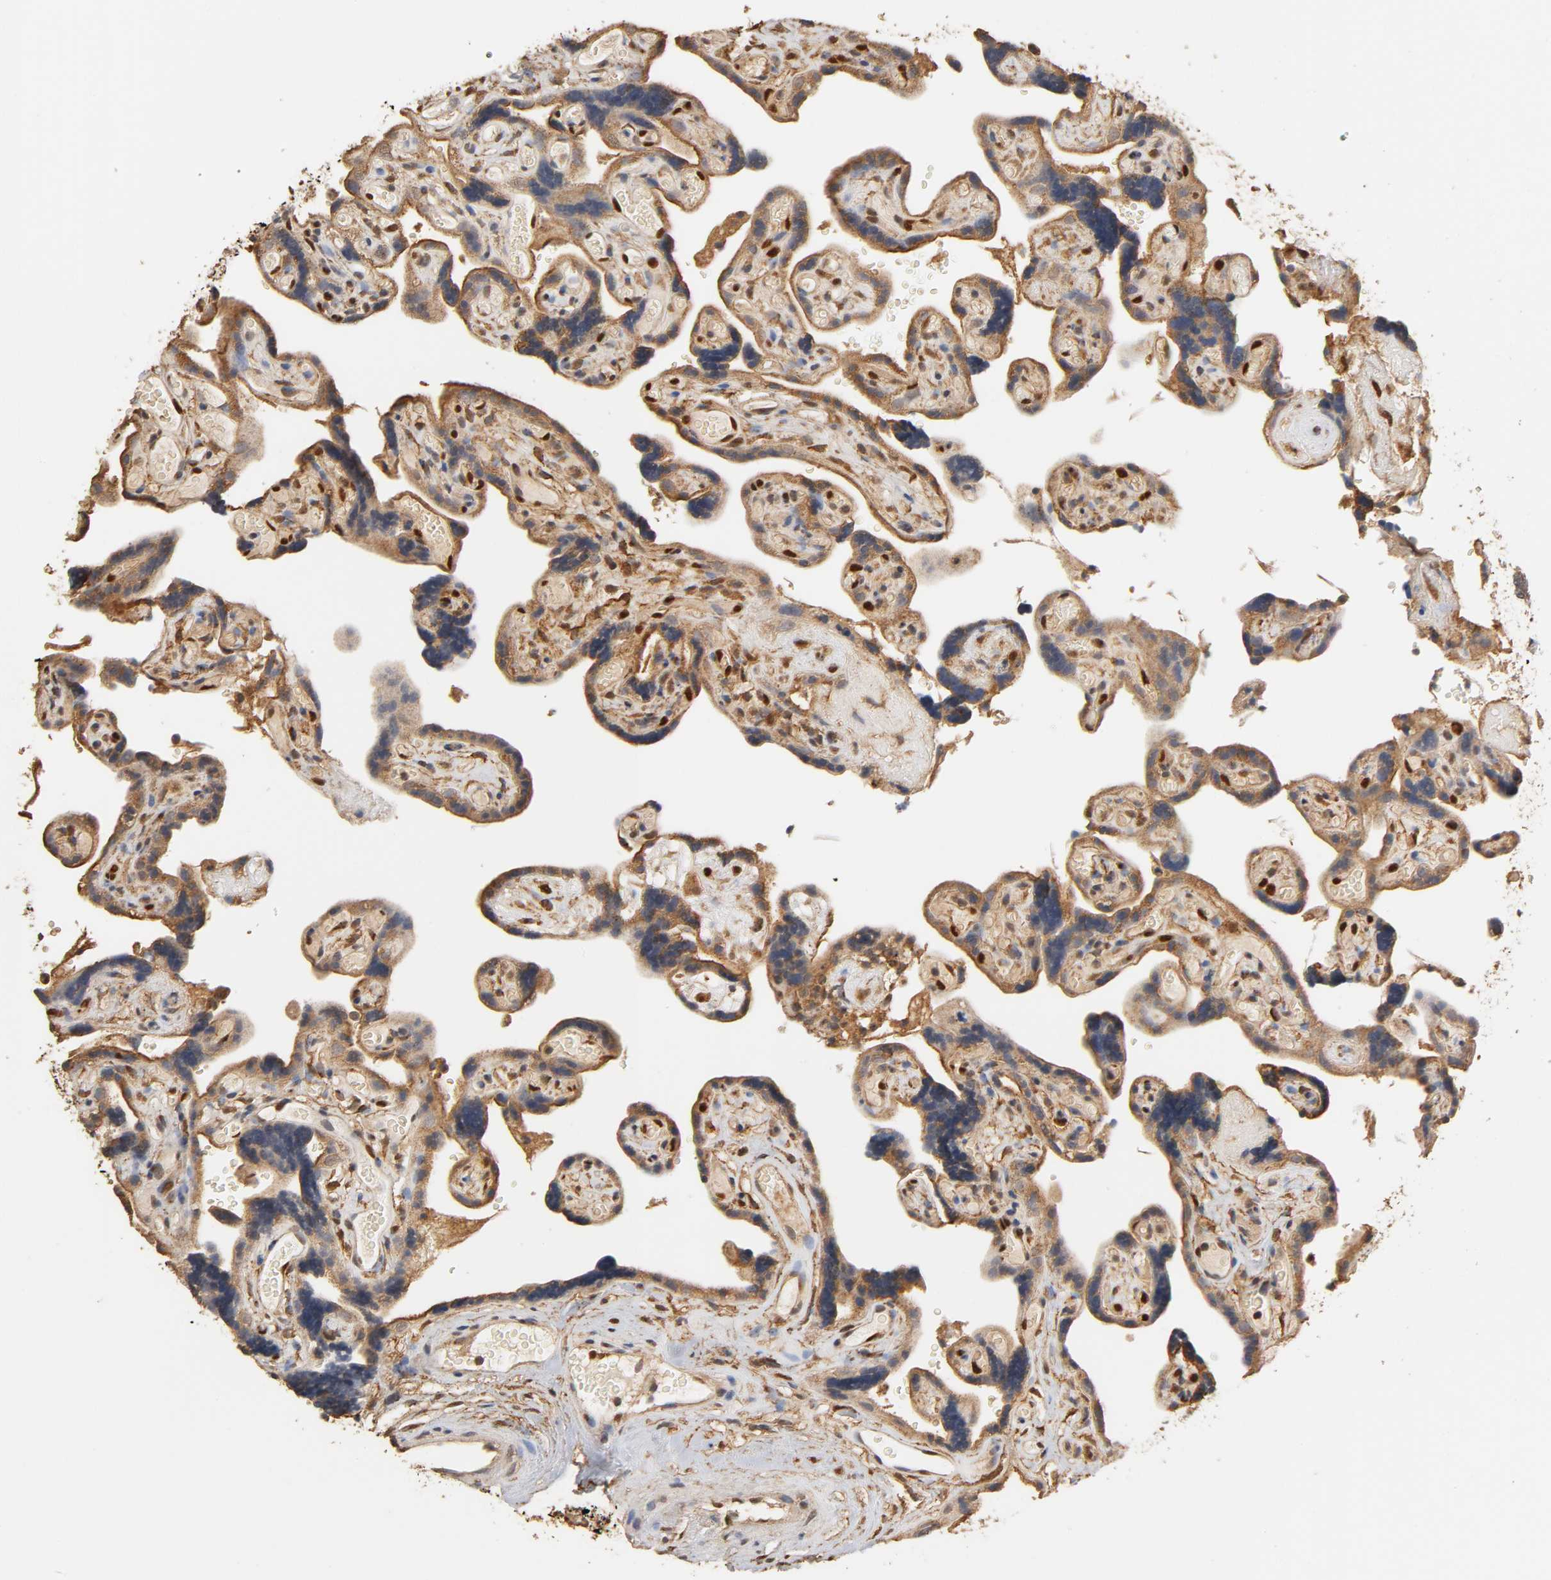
{"staining": {"intensity": "moderate", "quantity": ">75%", "location": "cytoplasmic/membranous"}, "tissue": "placenta", "cell_type": "Decidual cells", "image_type": "normal", "snomed": [{"axis": "morphology", "description": "Normal tissue, NOS"}, {"axis": "topography", "description": "Placenta"}], "caption": "Protein staining reveals moderate cytoplasmic/membranous positivity in about >75% of decidual cells in unremarkable placenta.", "gene": "PKN1", "patient": {"sex": "female", "age": 30}}